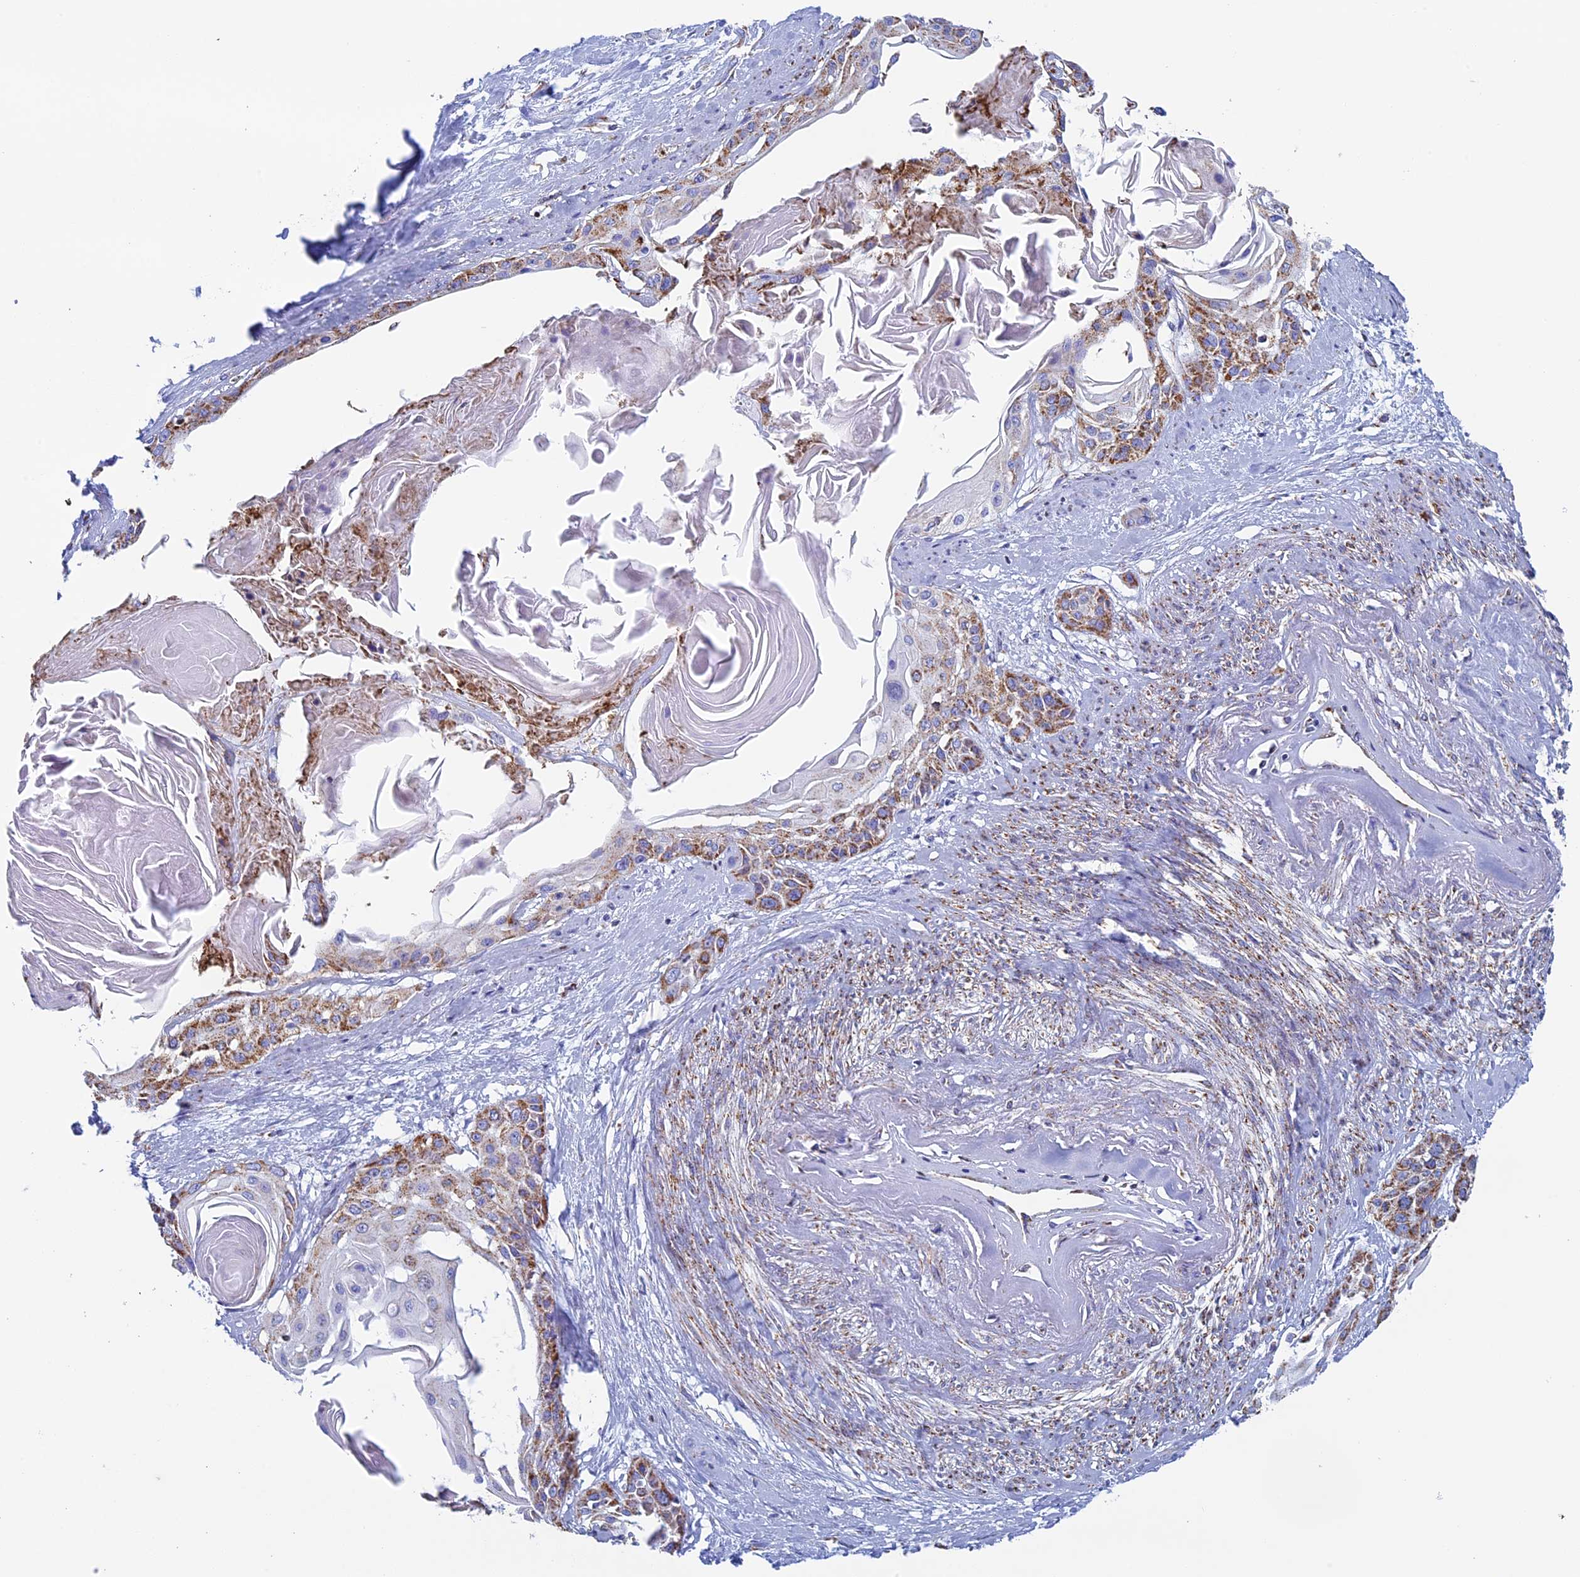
{"staining": {"intensity": "moderate", "quantity": ">75%", "location": "cytoplasmic/membranous"}, "tissue": "cervical cancer", "cell_type": "Tumor cells", "image_type": "cancer", "snomed": [{"axis": "morphology", "description": "Squamous cell carcinoma, NOS"}, {"axis": "topography", "description": "Cervix"}], "caption": "There is medium levels of moderate cytoplasmic/membranous staining in tumor cells of squamous cell carcinoma (cervical), as demonstrated by immunohistochemical staining (brown color).", "gene": "UQCRFS1", "patient": {"sex": "female", "age": 57}}